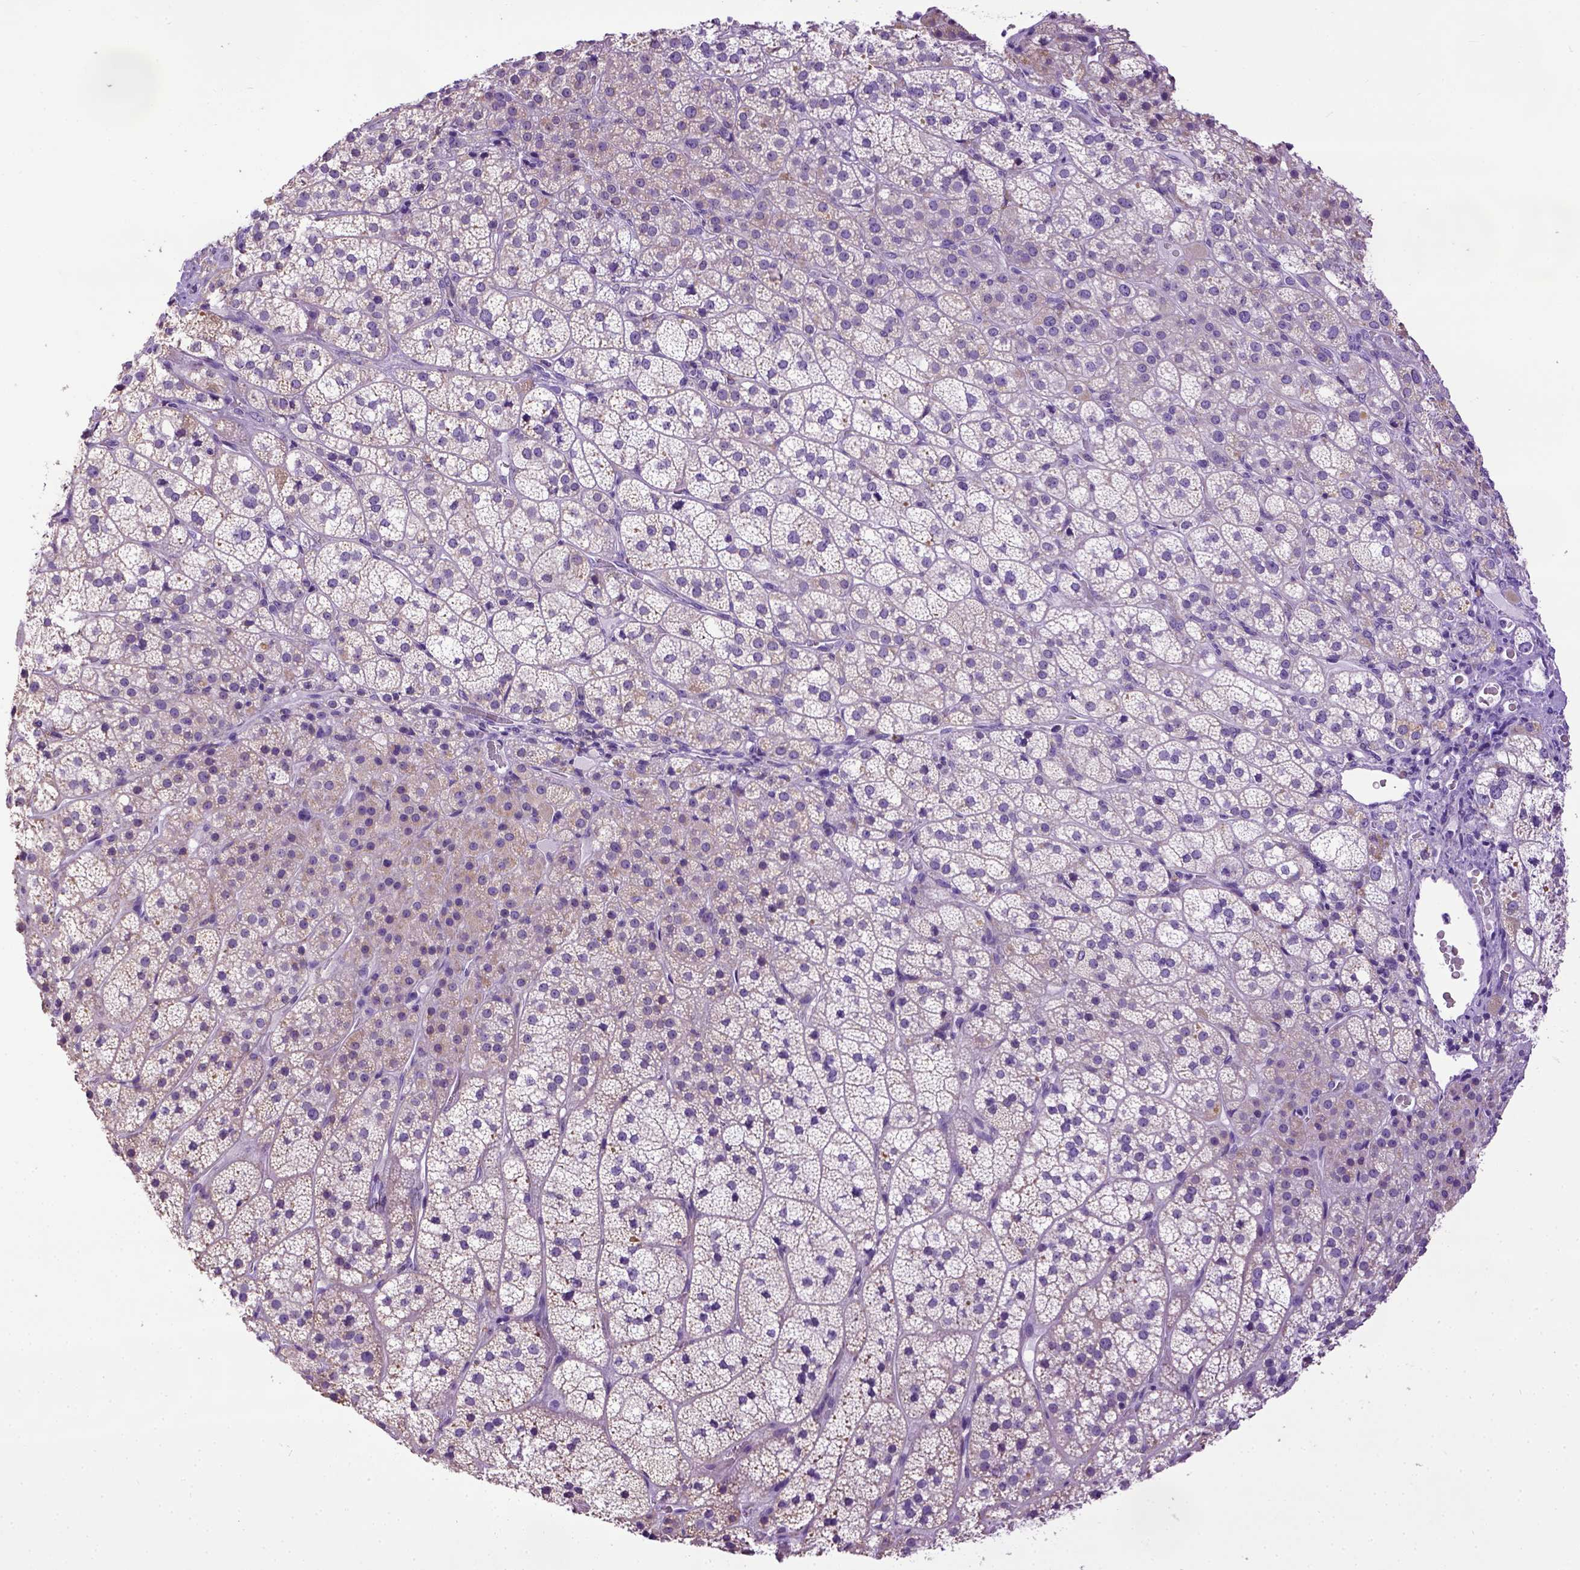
{"staining": {"intensity": "weak", "quantity": "<25%", "location": "cytoplasmic/membranous"}, "tissue": "adrenal gland", "cell_type": "Glandular cells", "image_type": "normal", "snomed": [{"axis": "morphology", "description": "Normal tissue, NOS"}, {"axis": "topography", "description": "Adrenal gland"}], "caption": "High magnification brightfield microscopy of normal adrenal gland stained with DAB (3,3'-diaminobenzidine) (brown) and counterstained with hematoxylin (blue): glandular cells show no significant staining. The staining was performed using DAB (3,3'-diaminobenzidine) to visualize the protein expression in brown, while the nuclei were stained in blue with hematoxylin (Magnification: 20x).", "gene": "SPEF1", "patient": {"sex": "female", "age": 60}}